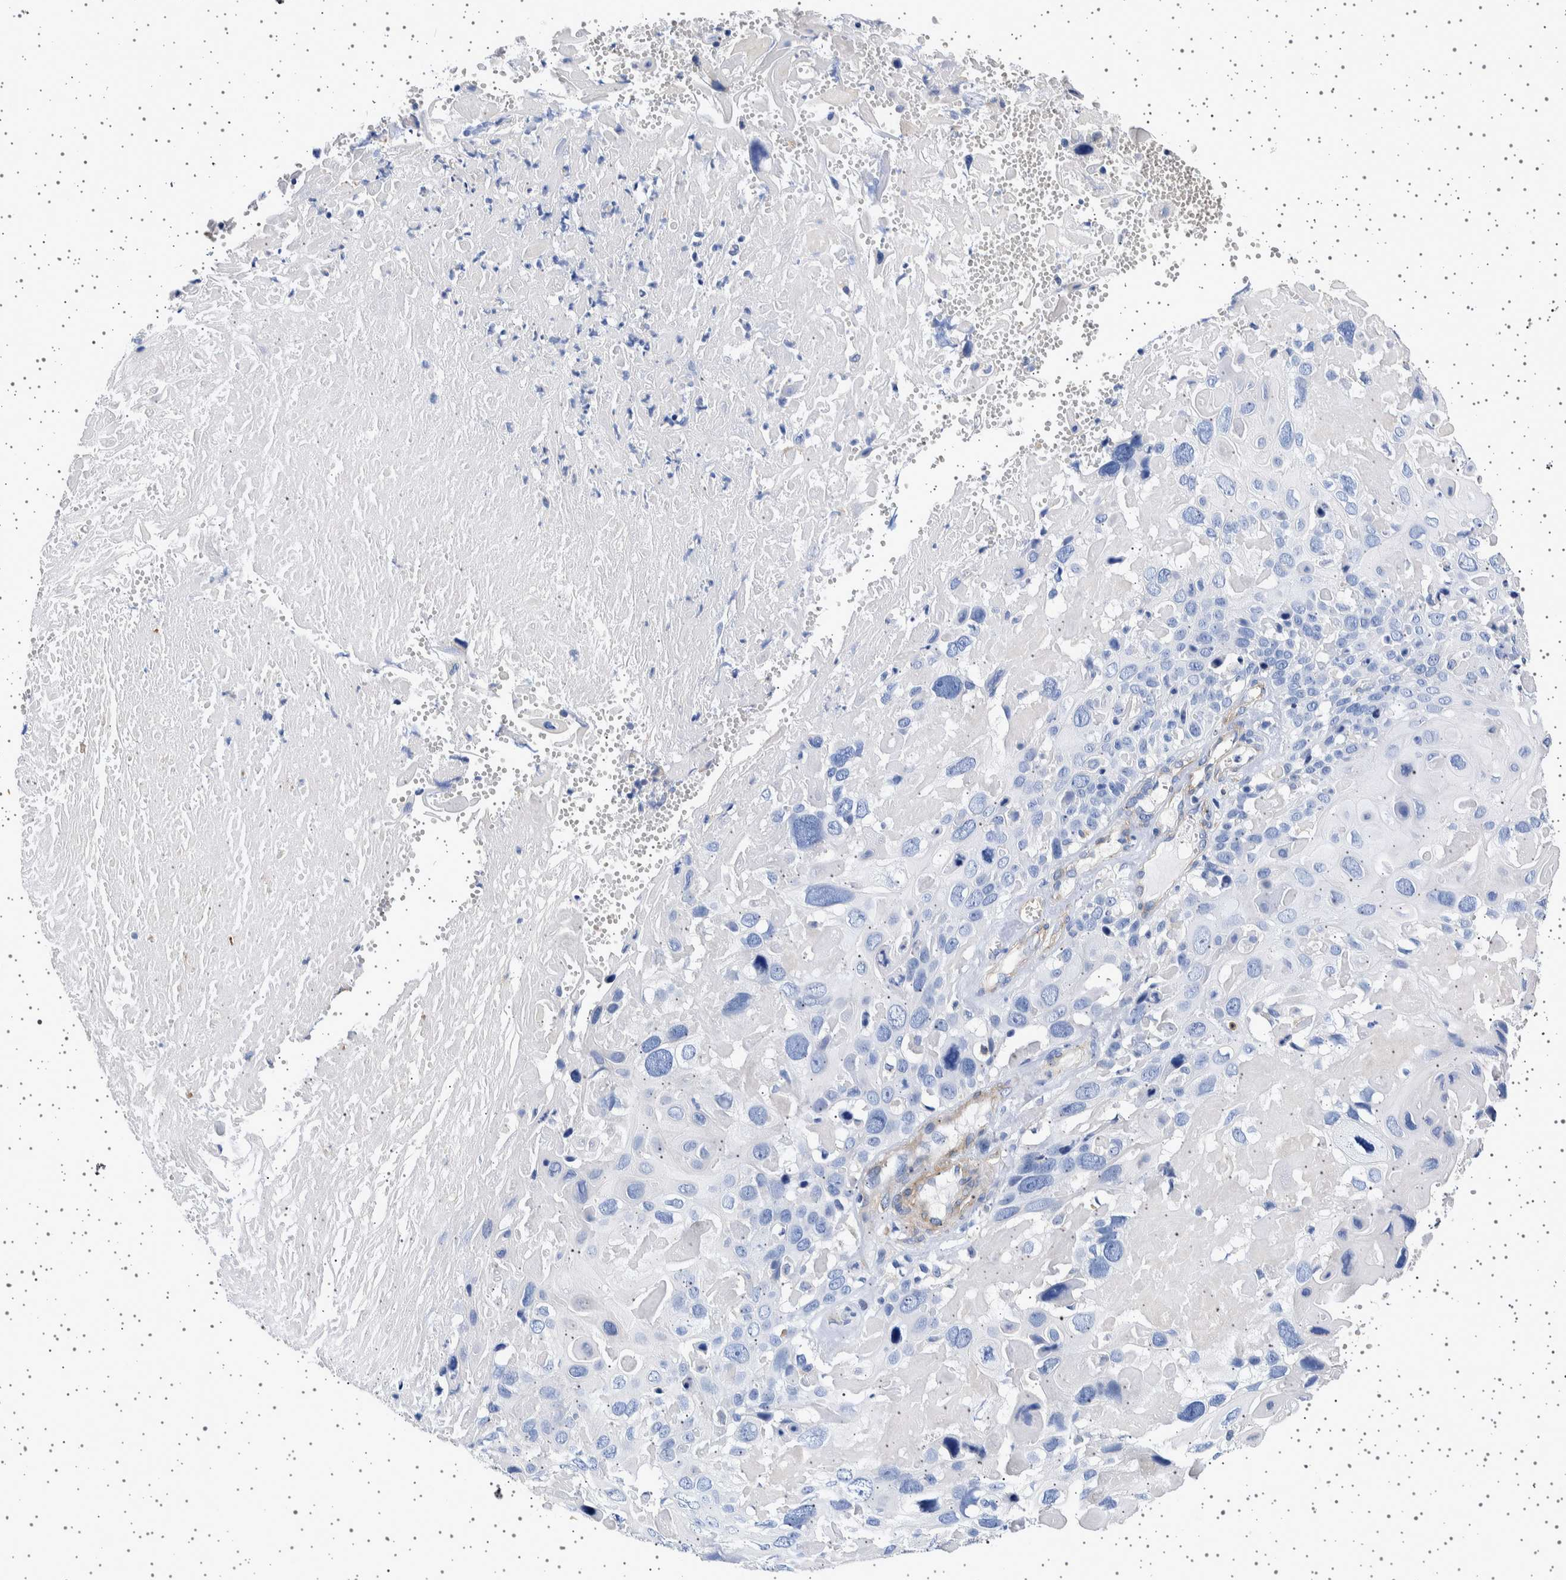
{"staining": {"intensity": "negative", "quantity": "none", "location": "none"}, "tissue": "cervical cancer", "cell_type": "Tumor cells", "image_type": "cancer", "snomed": [{"axis": "morphology", "description": "Squamous cell carcinoma, NOS"}, {"axis": "topography", "description": "Cervix"}], "caption": "Immunohistochemical staining of cervical cancer (squamous cell carcinoma) demonstrates no significant expression in tumor cells.", "gene": "SEPTIN4", "patient": {"sex": "female", "age": 74}}